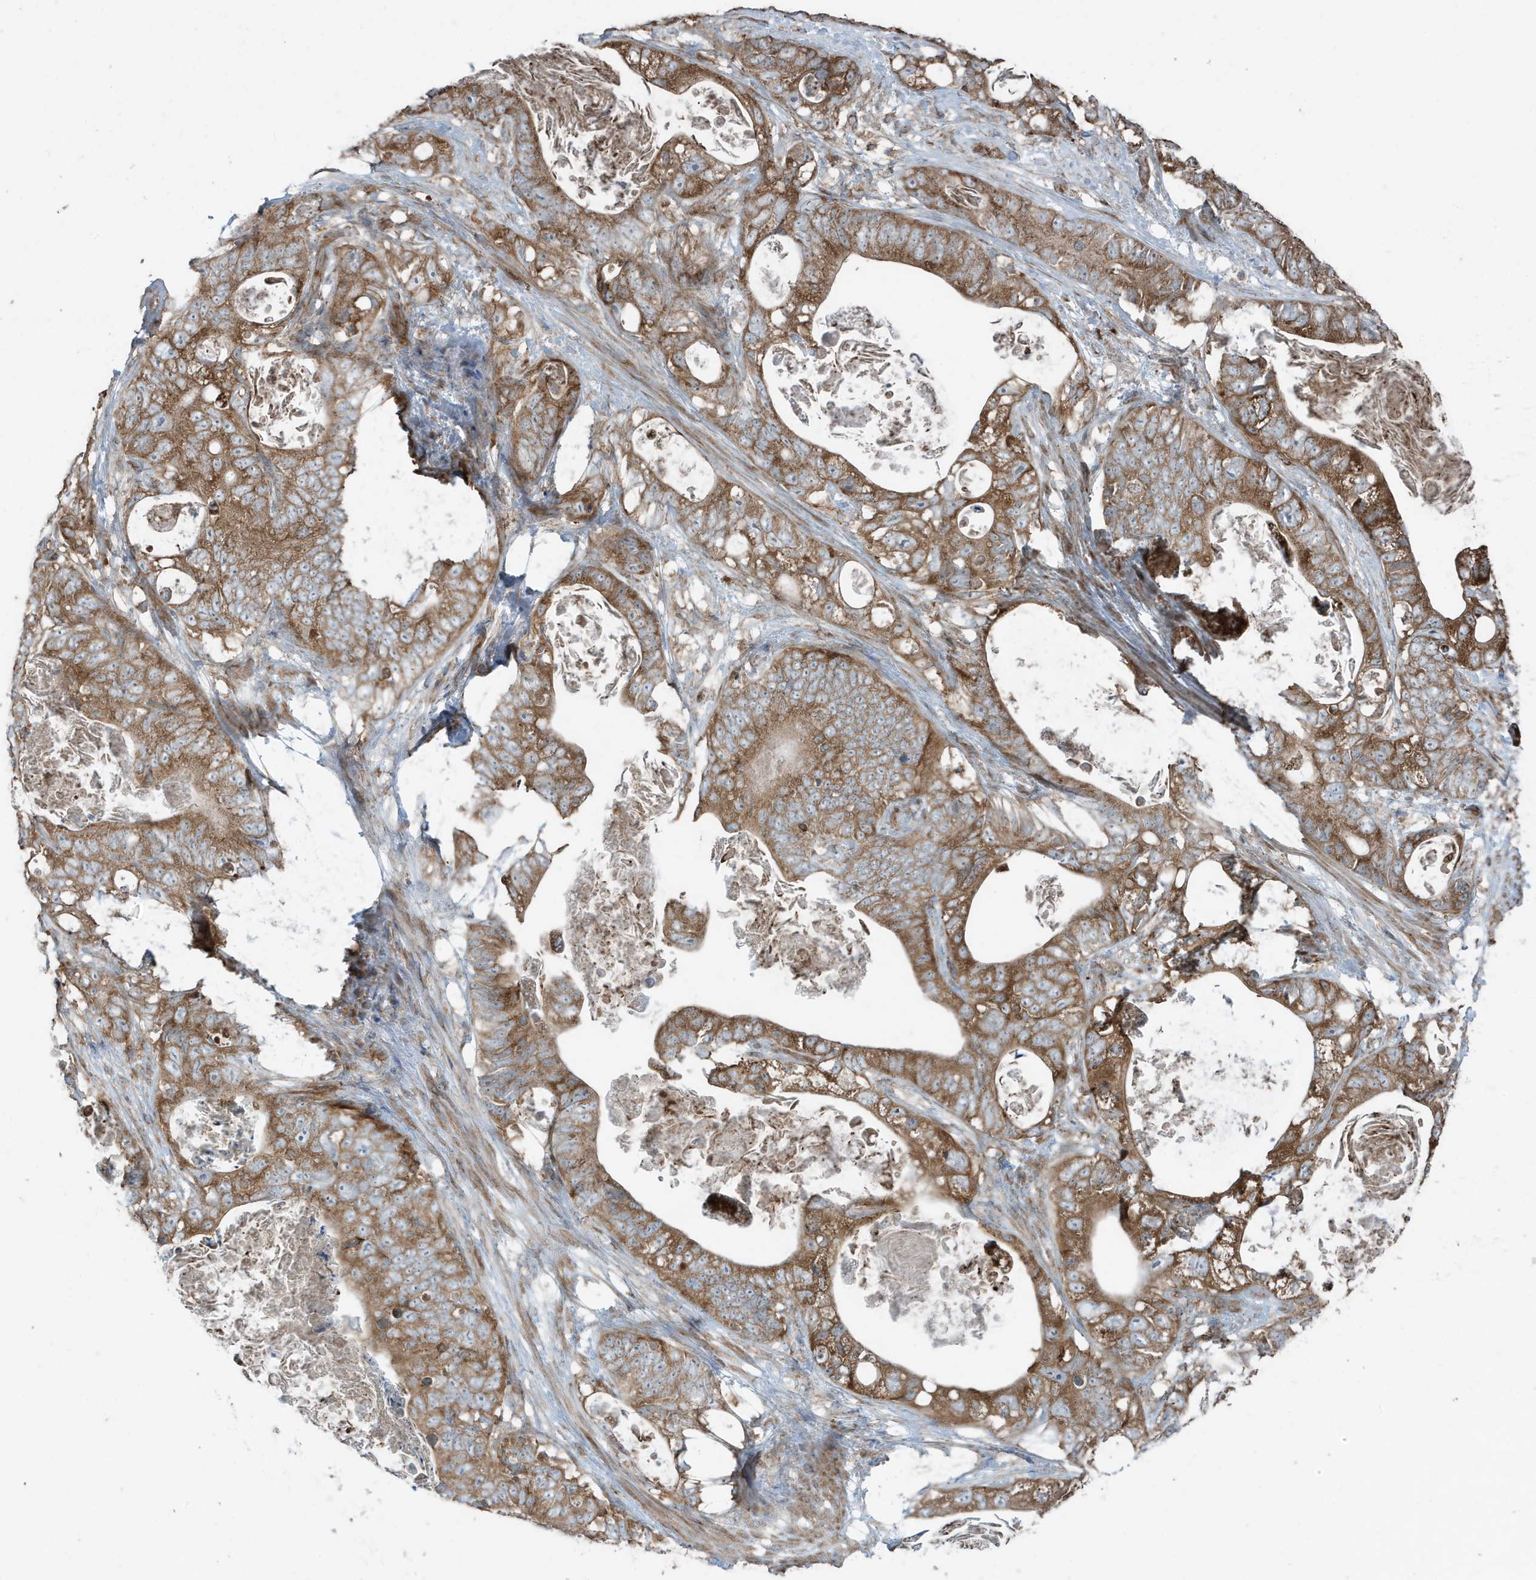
{"staining": {"intensity": "moderate", "quantity": ">75%", "location": "cytoplasmic/membranous"}, "tissue": "stomach cancer", "cell_type": "Tumor cells", "image_type": "cancer", "snomed": [{"axis": "morphology", "description": "Normal tissue, NOS"}, {"axis": "morphology", "description": "Adenocarcinoma, NOS"}, {"axis": "topography", "description": "Stomach"}], "caption": "A brown stain labels moderate cytoplasmic/membranous expression of a protein in human stomach adenocarcinoma tumor cells. Using DAB (3,3'-diaminobenzidine) (brown) and hematoxylin (blue) stains, captured at high magnification using brightfield microscopy.", "gene": "GOLGA4", "patient": {"sex": "female", "age": 89}}